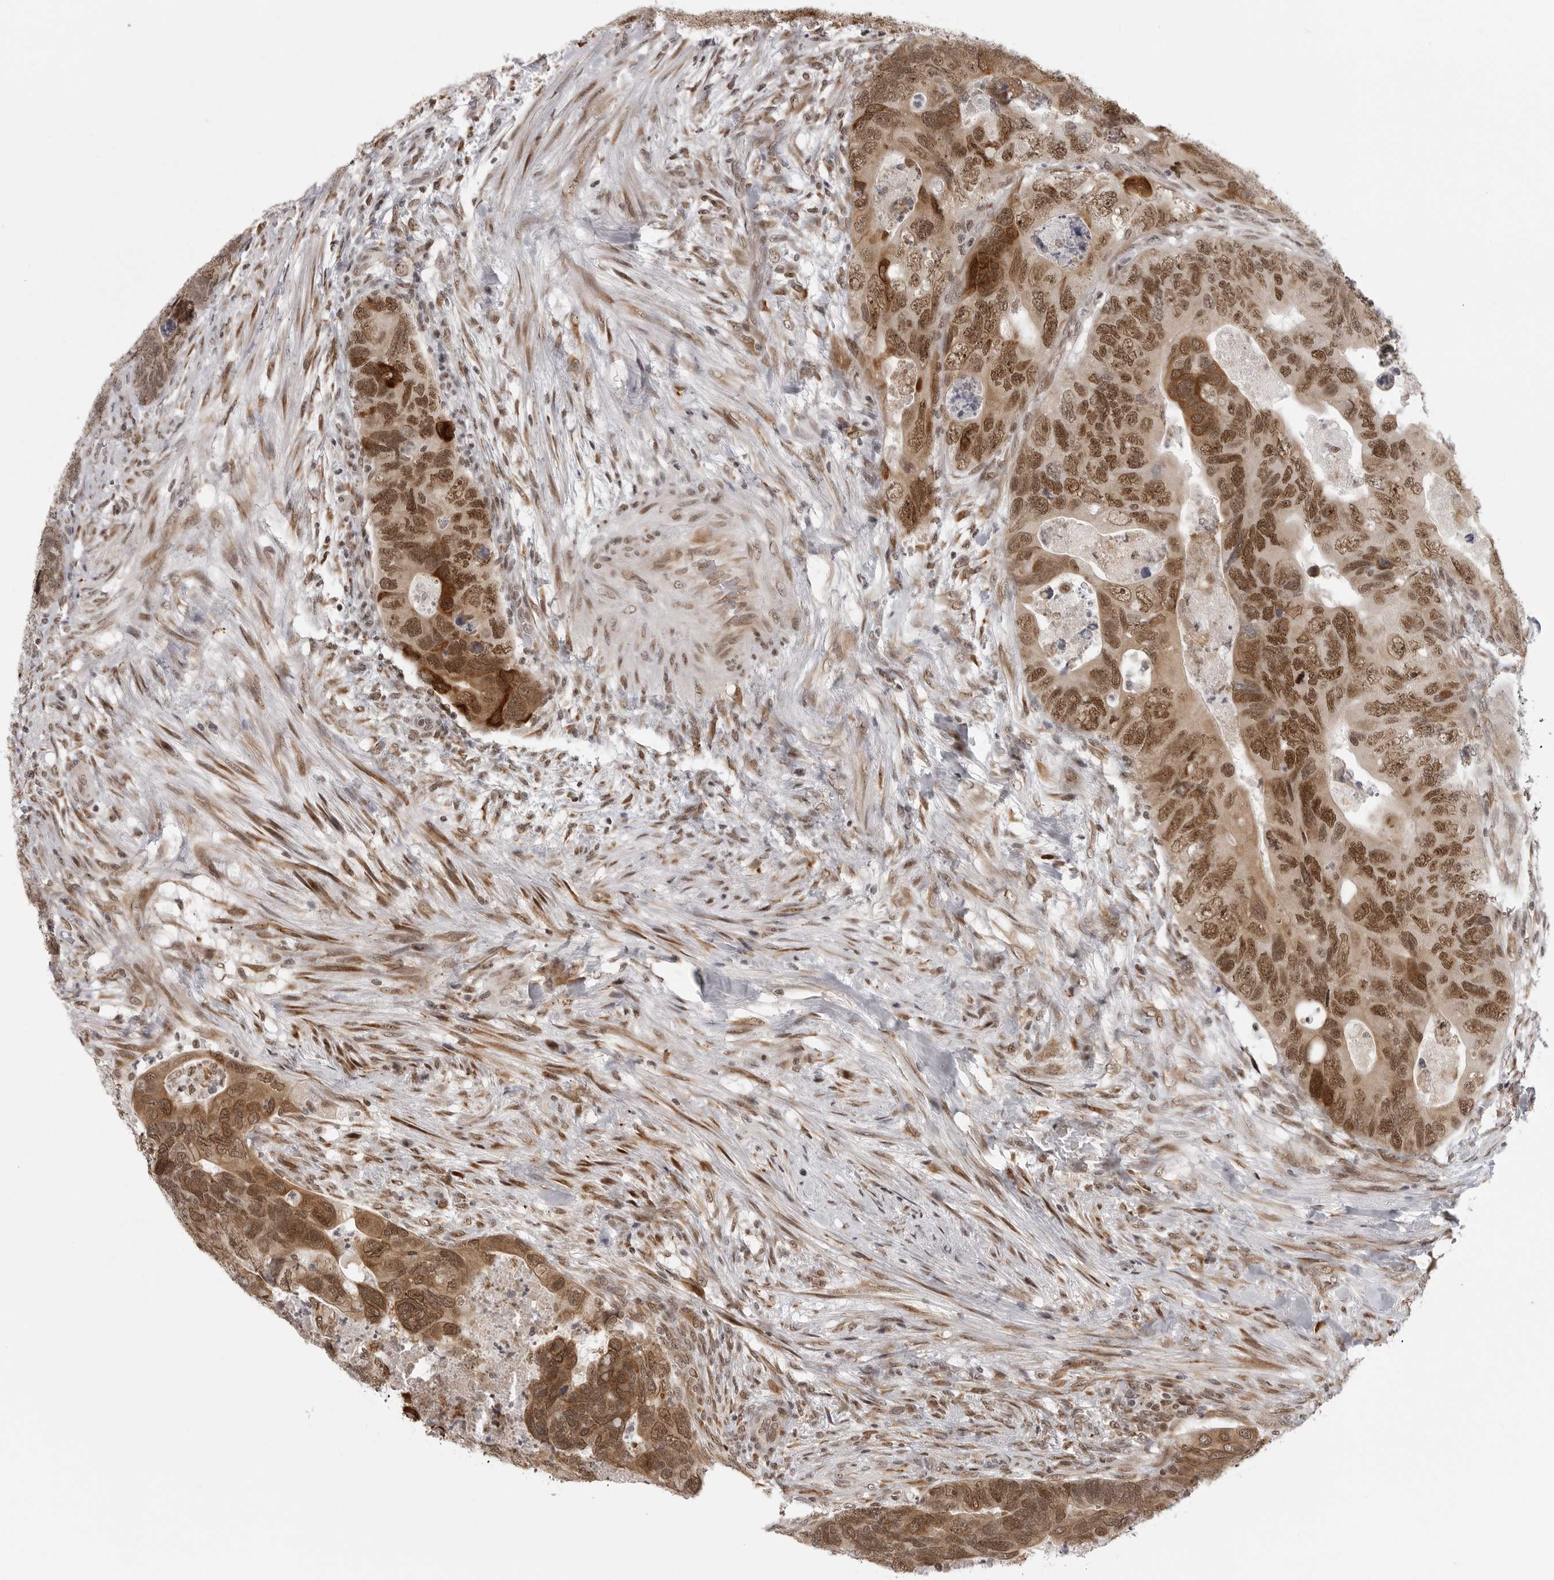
{"staining": {"intensity": "moderate", "quantity": ">75%", "location": "nuclear"}, "tissue": "colorectal cancer", "cell_type": "Tumor cells", "image_type": "cancer", "snomed": [{"axis": "morphology", "description": "Adenocarcinoma, NOS"}, {"axis": "topography", "description": "Rectum"}], "caption": "Immunohistochemical staining of adenocarcinoma (colorectal) demonstrates moderate nuclear protein expression in about >75% of tumor cells.", "gene": "PRDM10", "patient": {"sex": "male", "age": 63}}